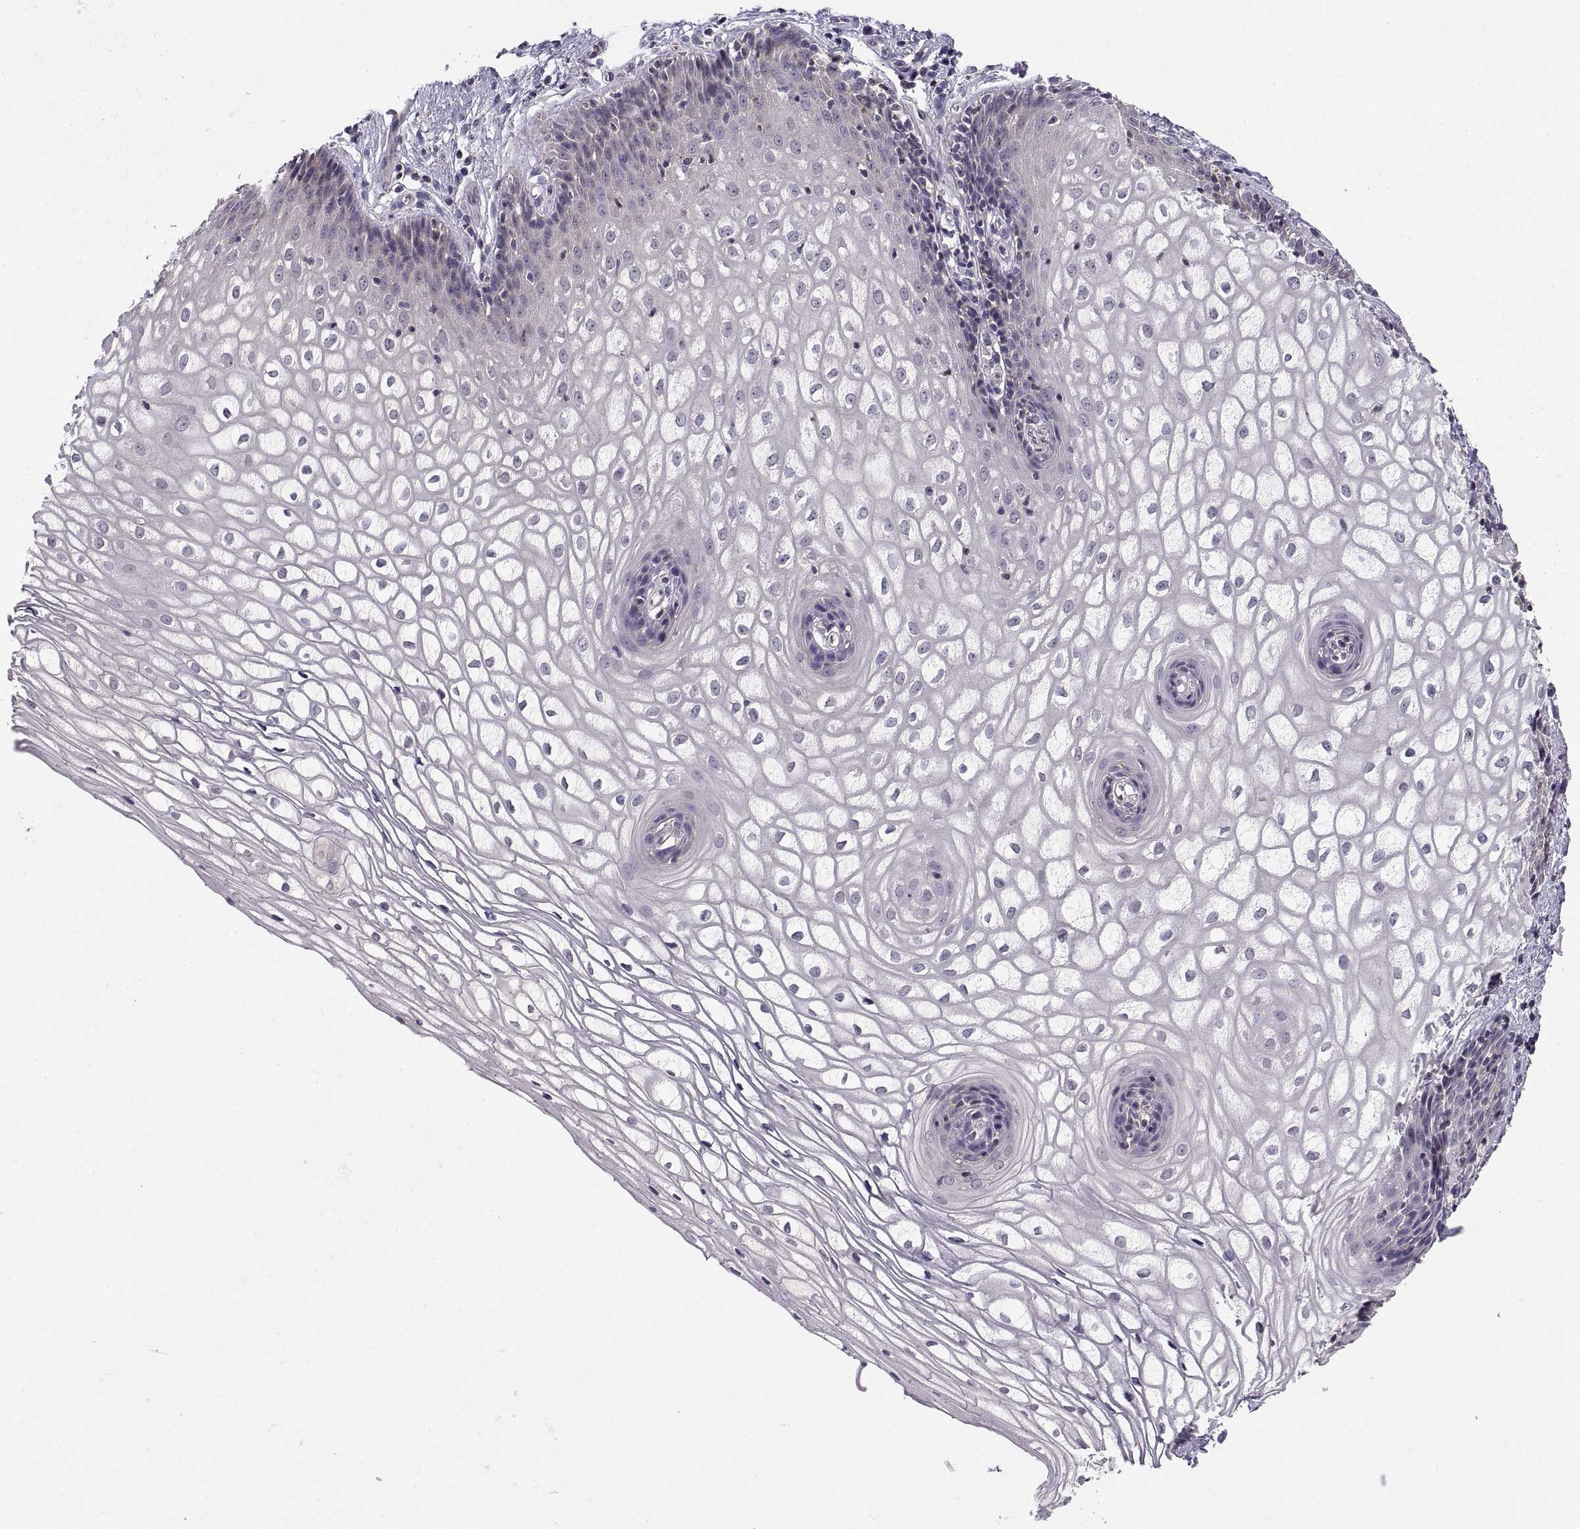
{"staining": {"intensity": "negative", "quantity": "none", "location": "none"}, "tissue": "vagina", "cell_type": "Squamous epithelial cells", "image_type": "normal", "snomed": [{"axis": "morphology", "description": "Normal tissue, NOS"}, {"axis": "topography", "description": "Vagina"}], "caption": "Immunohistochemistry image of normal vagina: vagina stained with DAB demonstrates no significant protein expression in squamous epithelial cells.", "gene": "NMNAT2", "patient": {"sex": "female", "age": 34}}